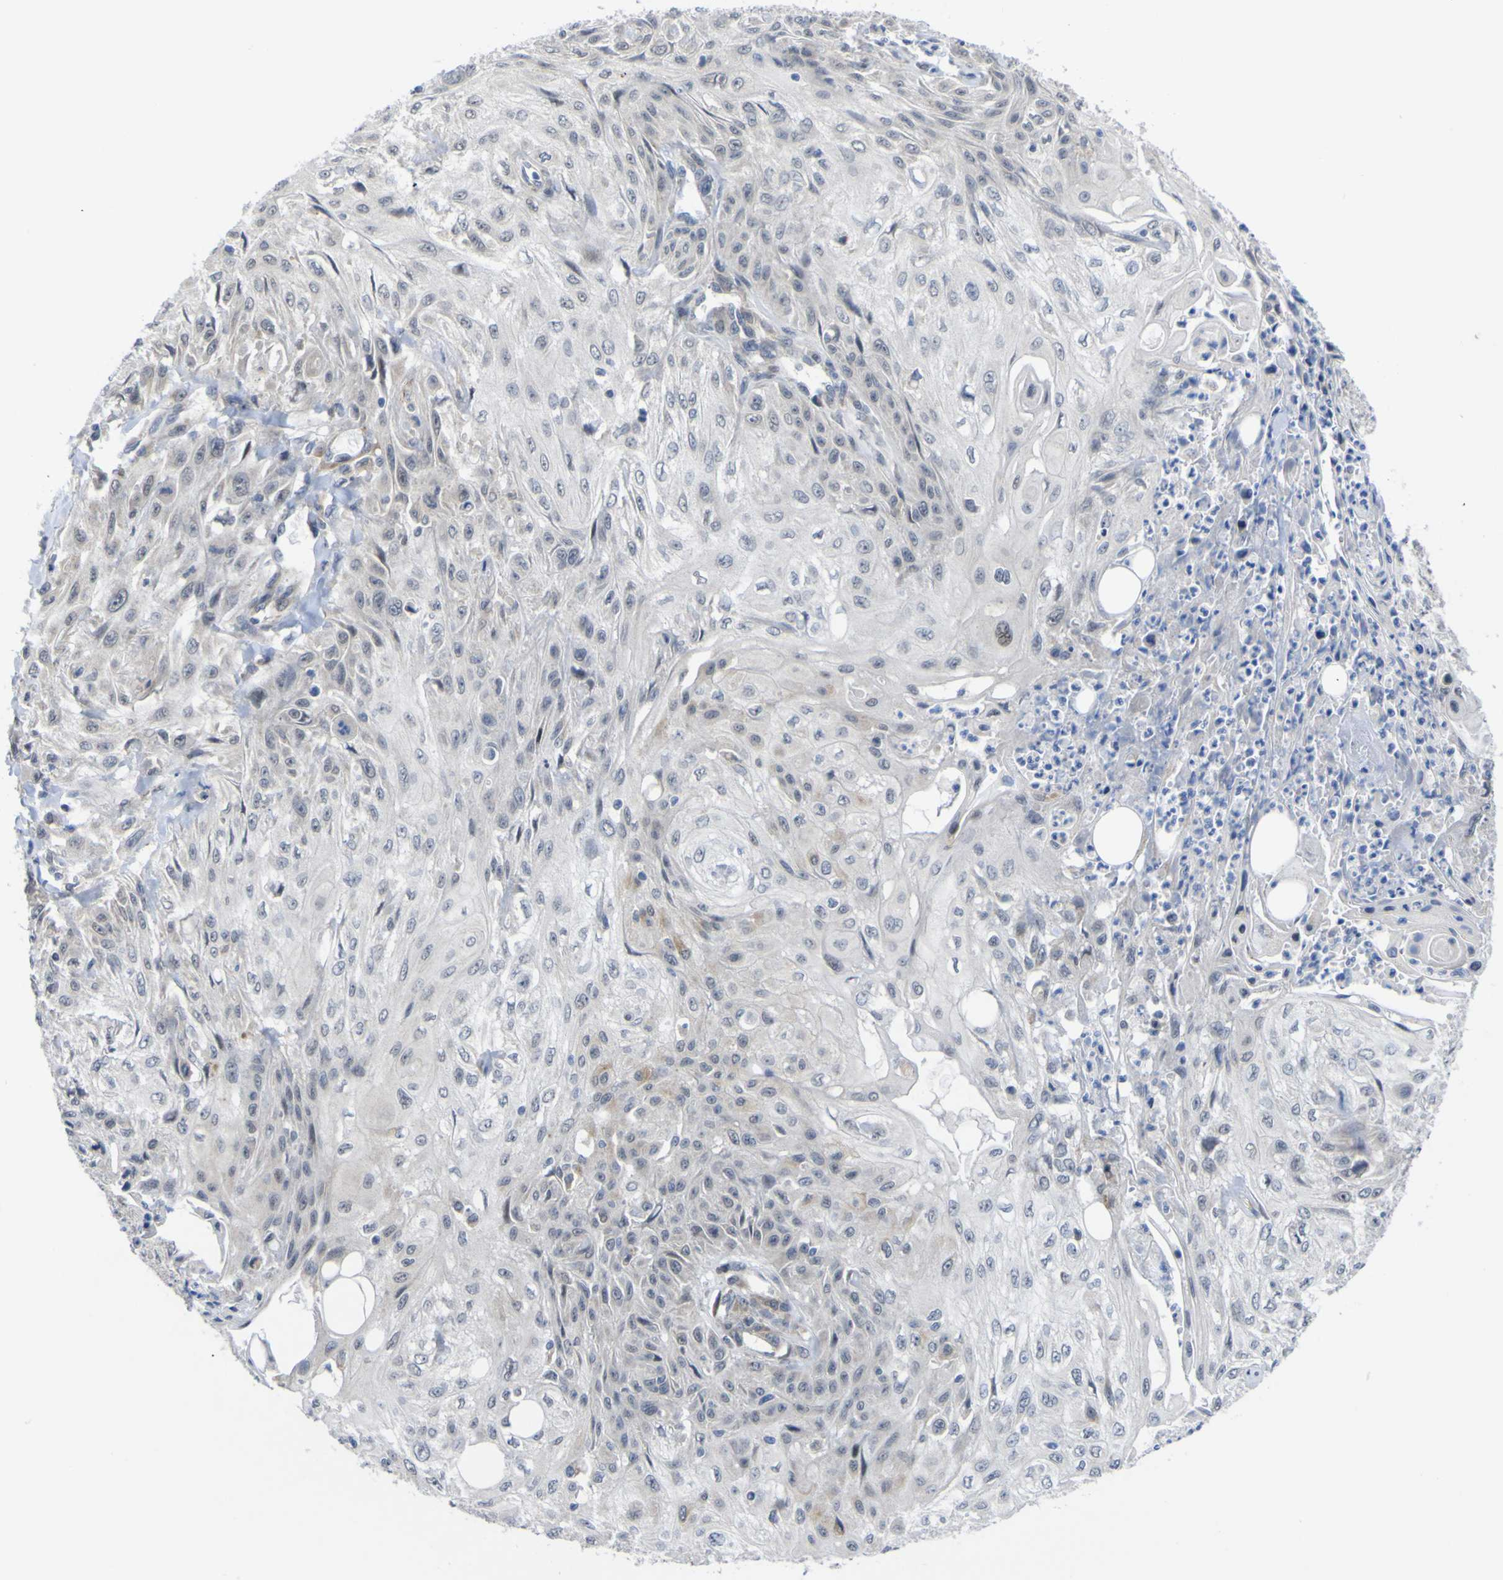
{"staining": {"intensity": "negative", "quantity": "none", "location": "none"}, "tissue": "skin cancer", "cell_type": "Tumor cells", "image_type": "cancer", "snomed": [{"axis": "morphology", "description": "Squamous cell carcinoma, NOS"}, {"axis": "topography", "description": "Skin"}], "caption": "This micrograph is of skin cancer (squamous cell carcinoma) stained with IHC to label a protein in brown with the nuclei are counter-stained blue. There is no staining in tumor cells.", "gene": "TNFRSF11A", "patient": {"sex": "male", "age": 75}}